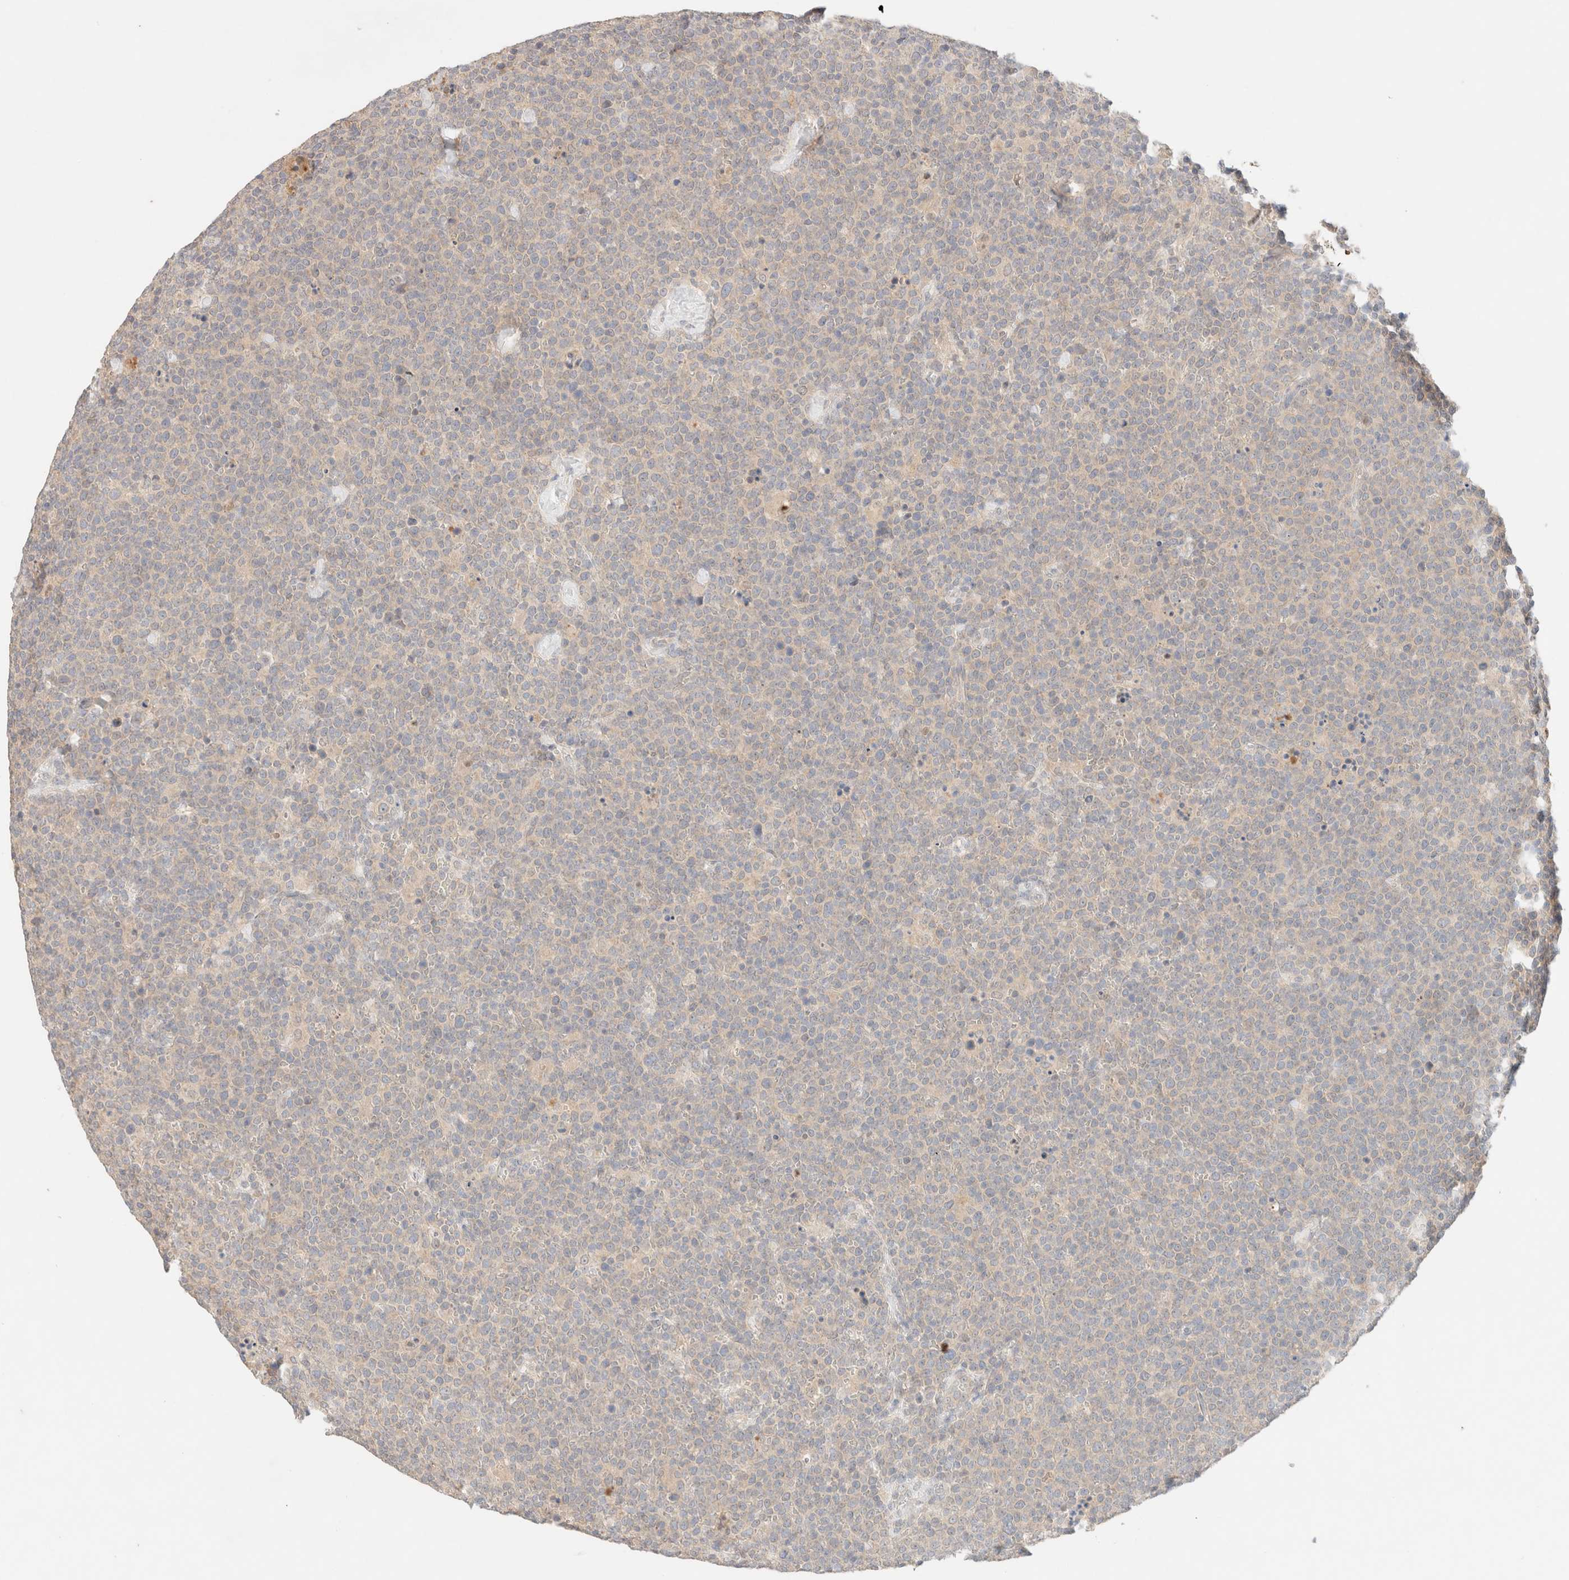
{"staining": {"intensity": "negative", "quantity": "none", "location": "none"}, "tissue": "lymphoma", "cell_type": "Tumor cells", "image_type": "cancer", "snomed": [{"axis": "morphology", "description": "Malignant lymphoma, non-Hodgkin's type, High grade"}, {"axis": "topography", "description": "Lymph node"}], "caption": "IHC image of neoplastic tissue: lymphoma stained with DAB (3,3'-diaminobenzidine) reveals no significant protein expression in tumor cells.", "gene": "SARM1", "patient": {"sex": "male", "age": 61}}